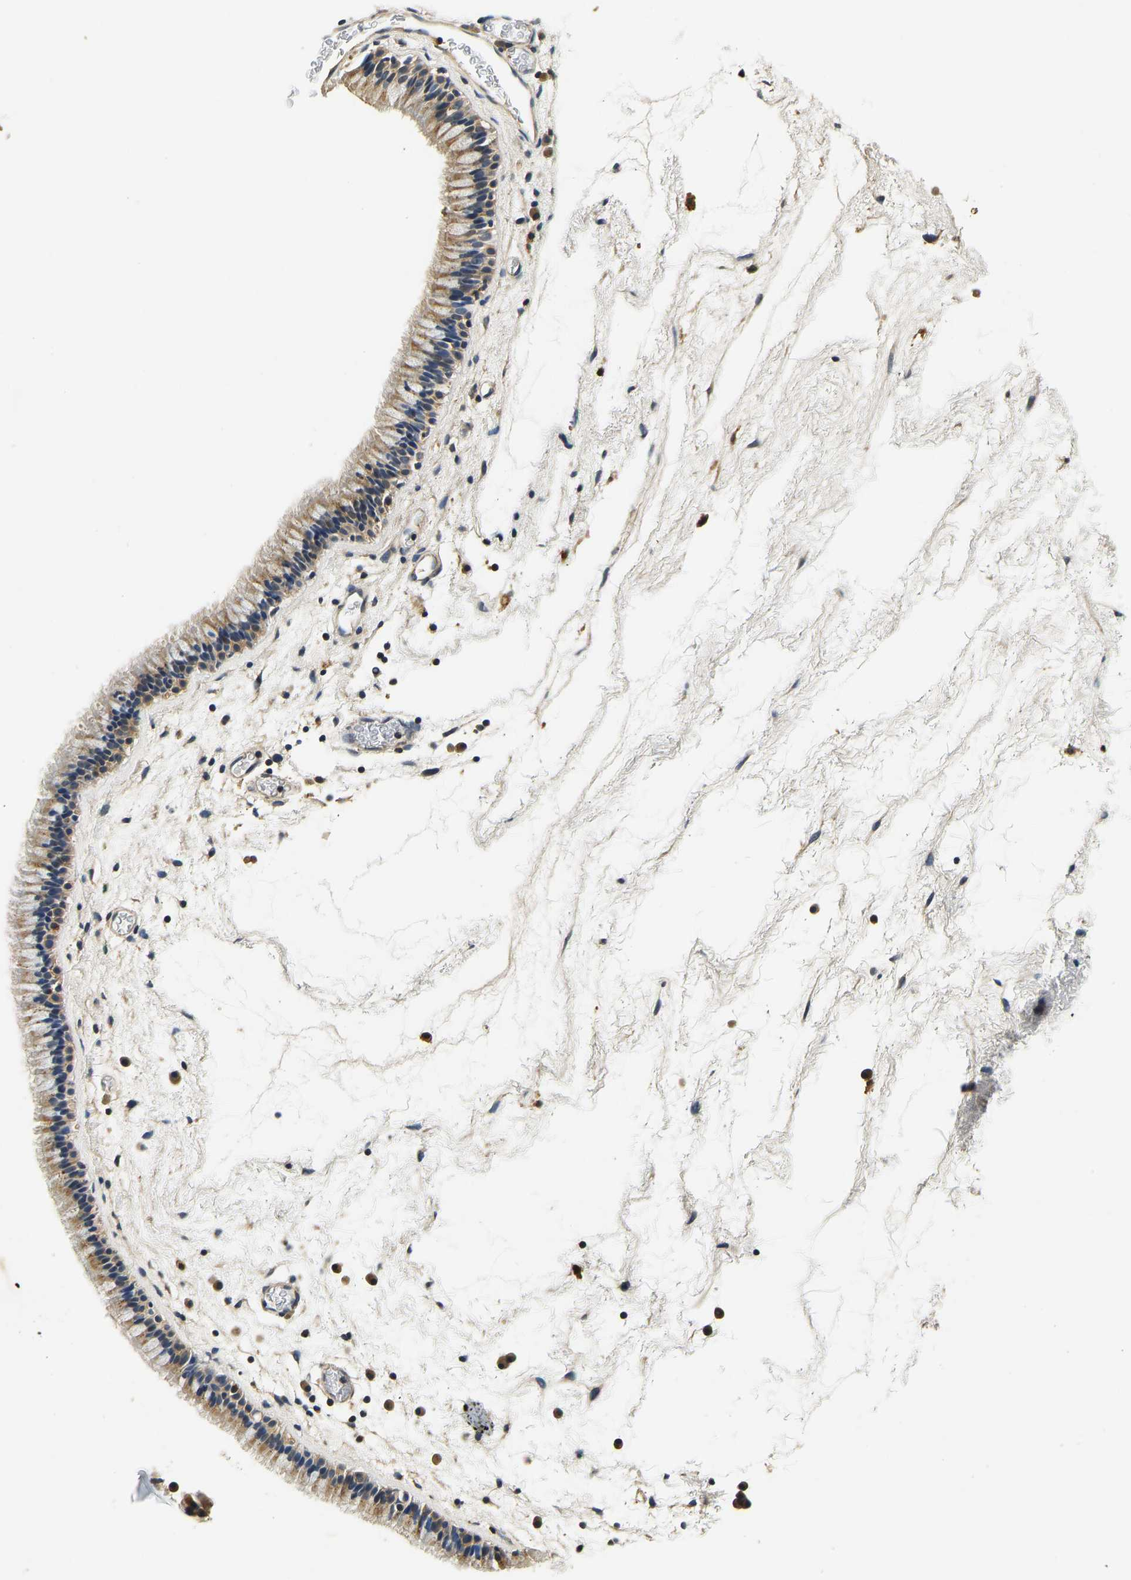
{"staining": {"intensity": "moderate", "quantity": ">75%", "location": "cytoplasmic/membranous"}, "tissue": "nasopharynx", "cell_type": "Respiratory epithelial cells", "image_type": "normal", "snomed": [{"axis": "morphology", "description": "Normal tissue, NOS"}, {"axis": "morphology", "description": "Inflammation, NOS"}, {"axis": "topography", "description": "Nasopharynx"}], "caption": "An image of human nasopharynx stained for a protein exhibits moderate cytoplasmic/membranous brown staining in respiratory epithelial cells. (IHC, brightfield microscopy, high magnification).", "gene": "RESF1", "patient": {"sex": "male", "age": 48}}